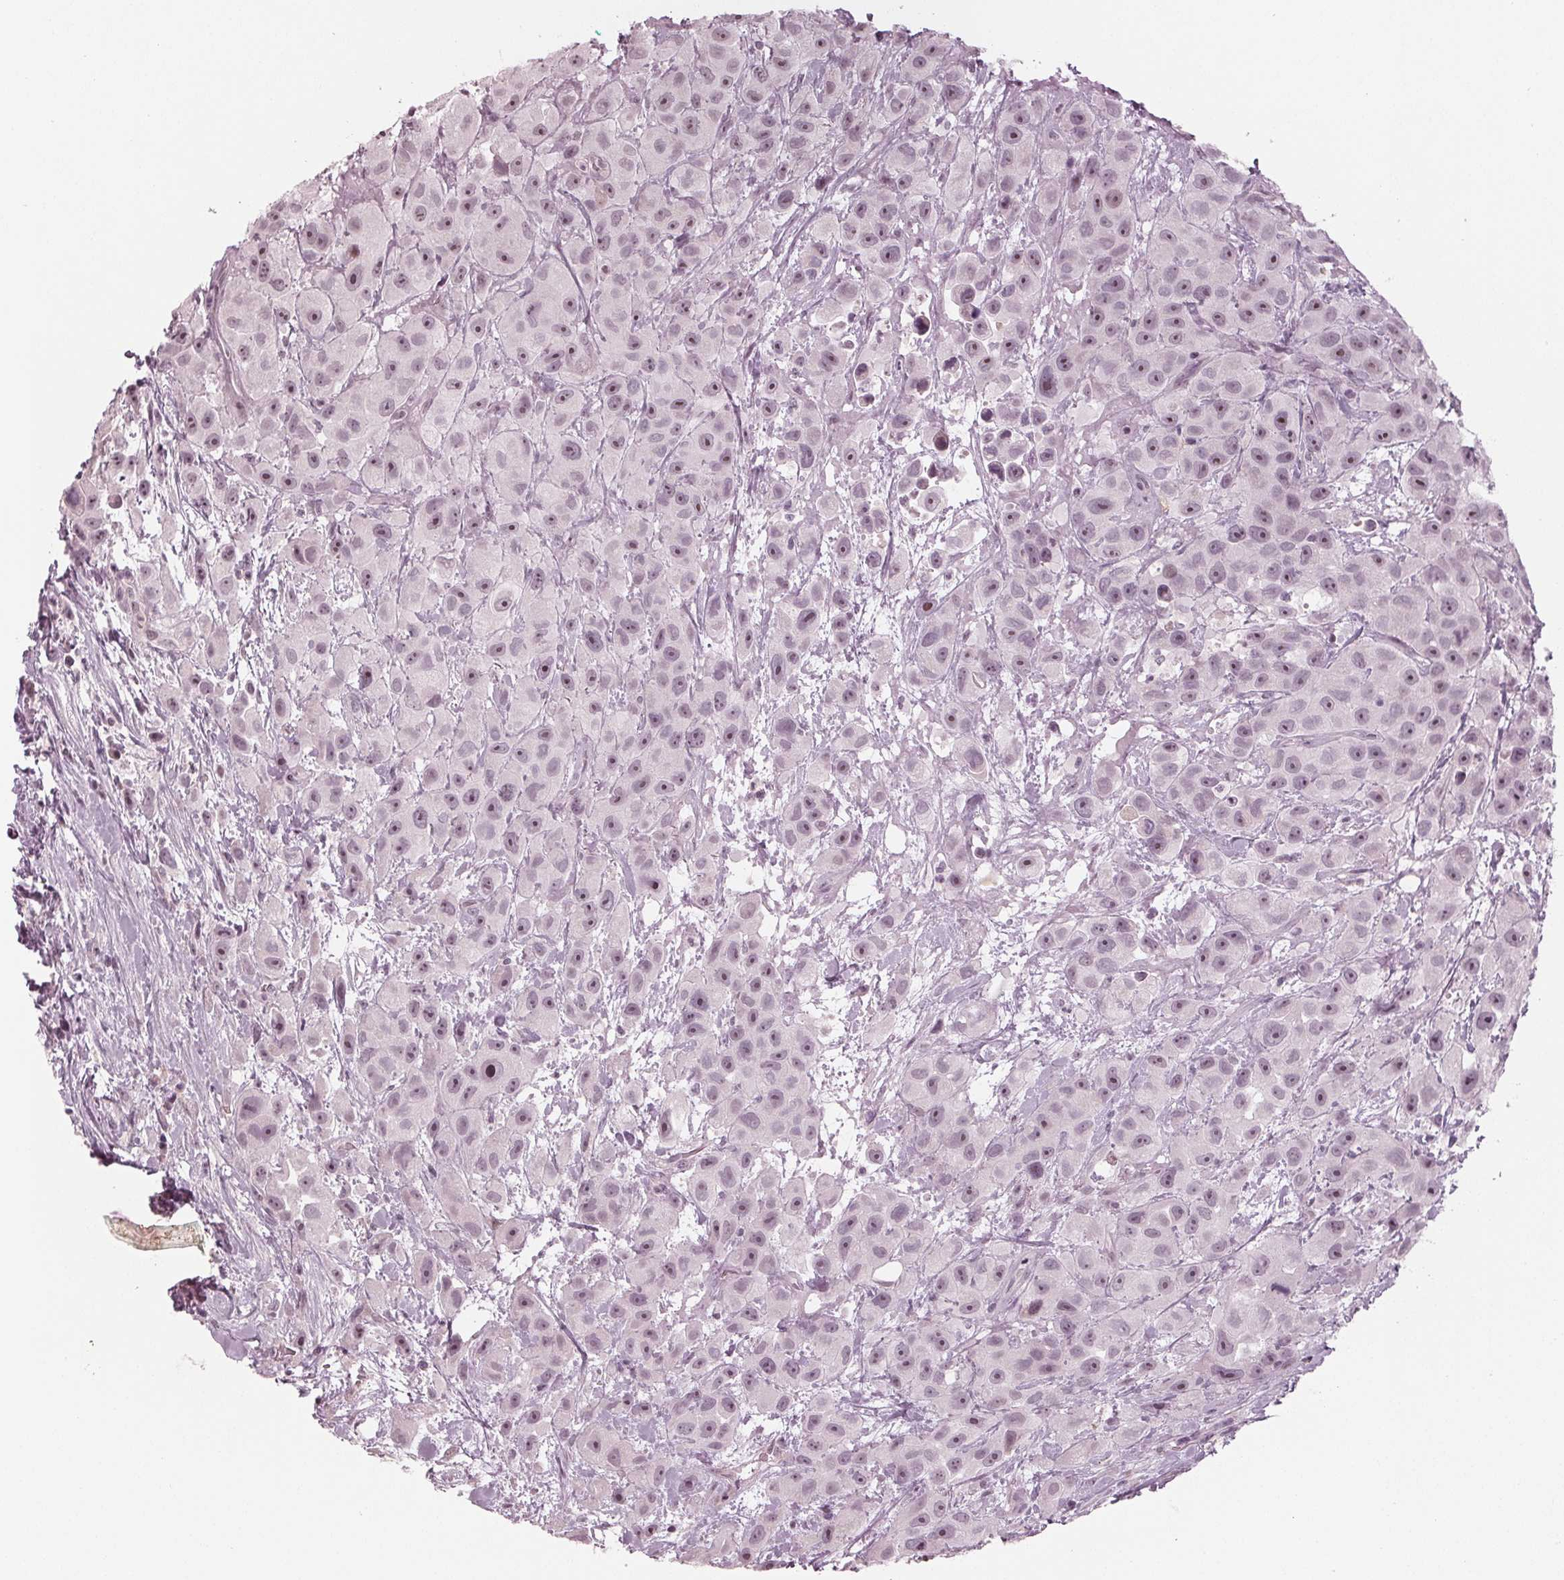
{"staining": {"intensity": "moderate", "quantity": "<25%", "location": "nuclear"}, "tissue": "urothelial cancer", "cell_type": "Tumor cells", "image_type": "cancer", "snomed": [{"axis": "morphology", "description": "Urothelial carcinoma, High grade"}, {"axis": "topography", "description": "Urinary bladder"}], "caption": "High-grade urothelial carcinoma stained with DAB (3,3'-diaminobenzidine) immunohistochemistry shows low levels of moderate nuclear positivity in approximately <25% of tumor cells. (DAB (3,3'-diaminobenzidine) = brown stain, brightfield microscopy at high magnification).", "gene": "ADPRHL1", "patient": {"sex": "male", "age": 79}}